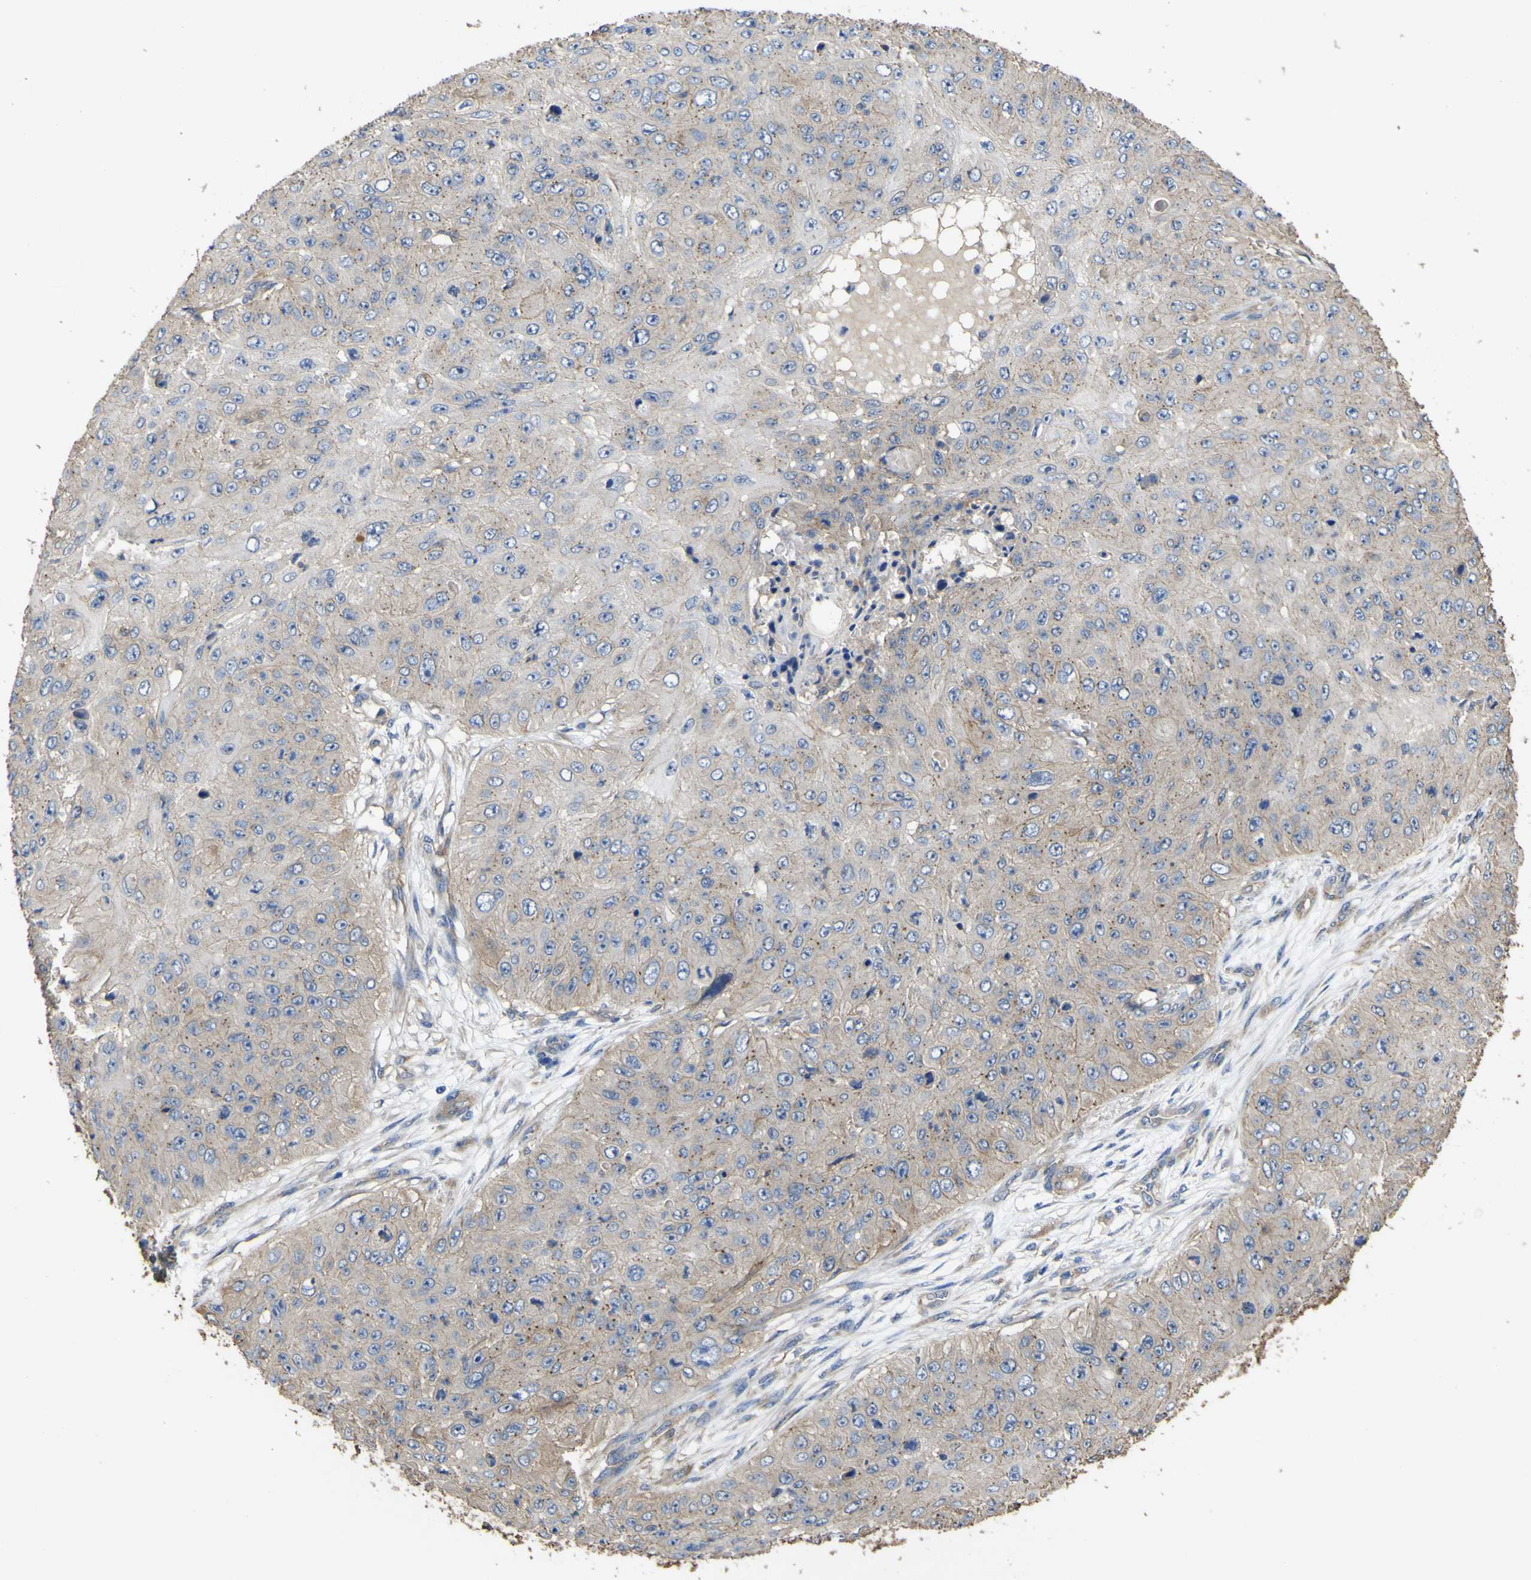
{"staining": {"intensity": "weak", "quantity": ">75%", "location": "cytoplasmic/membranous"}, "tissue": "skin cancer", "cell_type": "Tumor cells", "image_type": "cancer", "snomed": [{"axis": "morphology", "description": "Squamous cell carcinoma, NOS"}, {"axis": "topography", "description": "Skin"}], "caption": "There is low levels of weak cytoplasmic/membranous expression in tumor cells of skin cancer, as demonstrated by immunohistochemical staining (brown color).", "gene": "TNFSF15", "patient": {"sex": "female", "age": 80}}